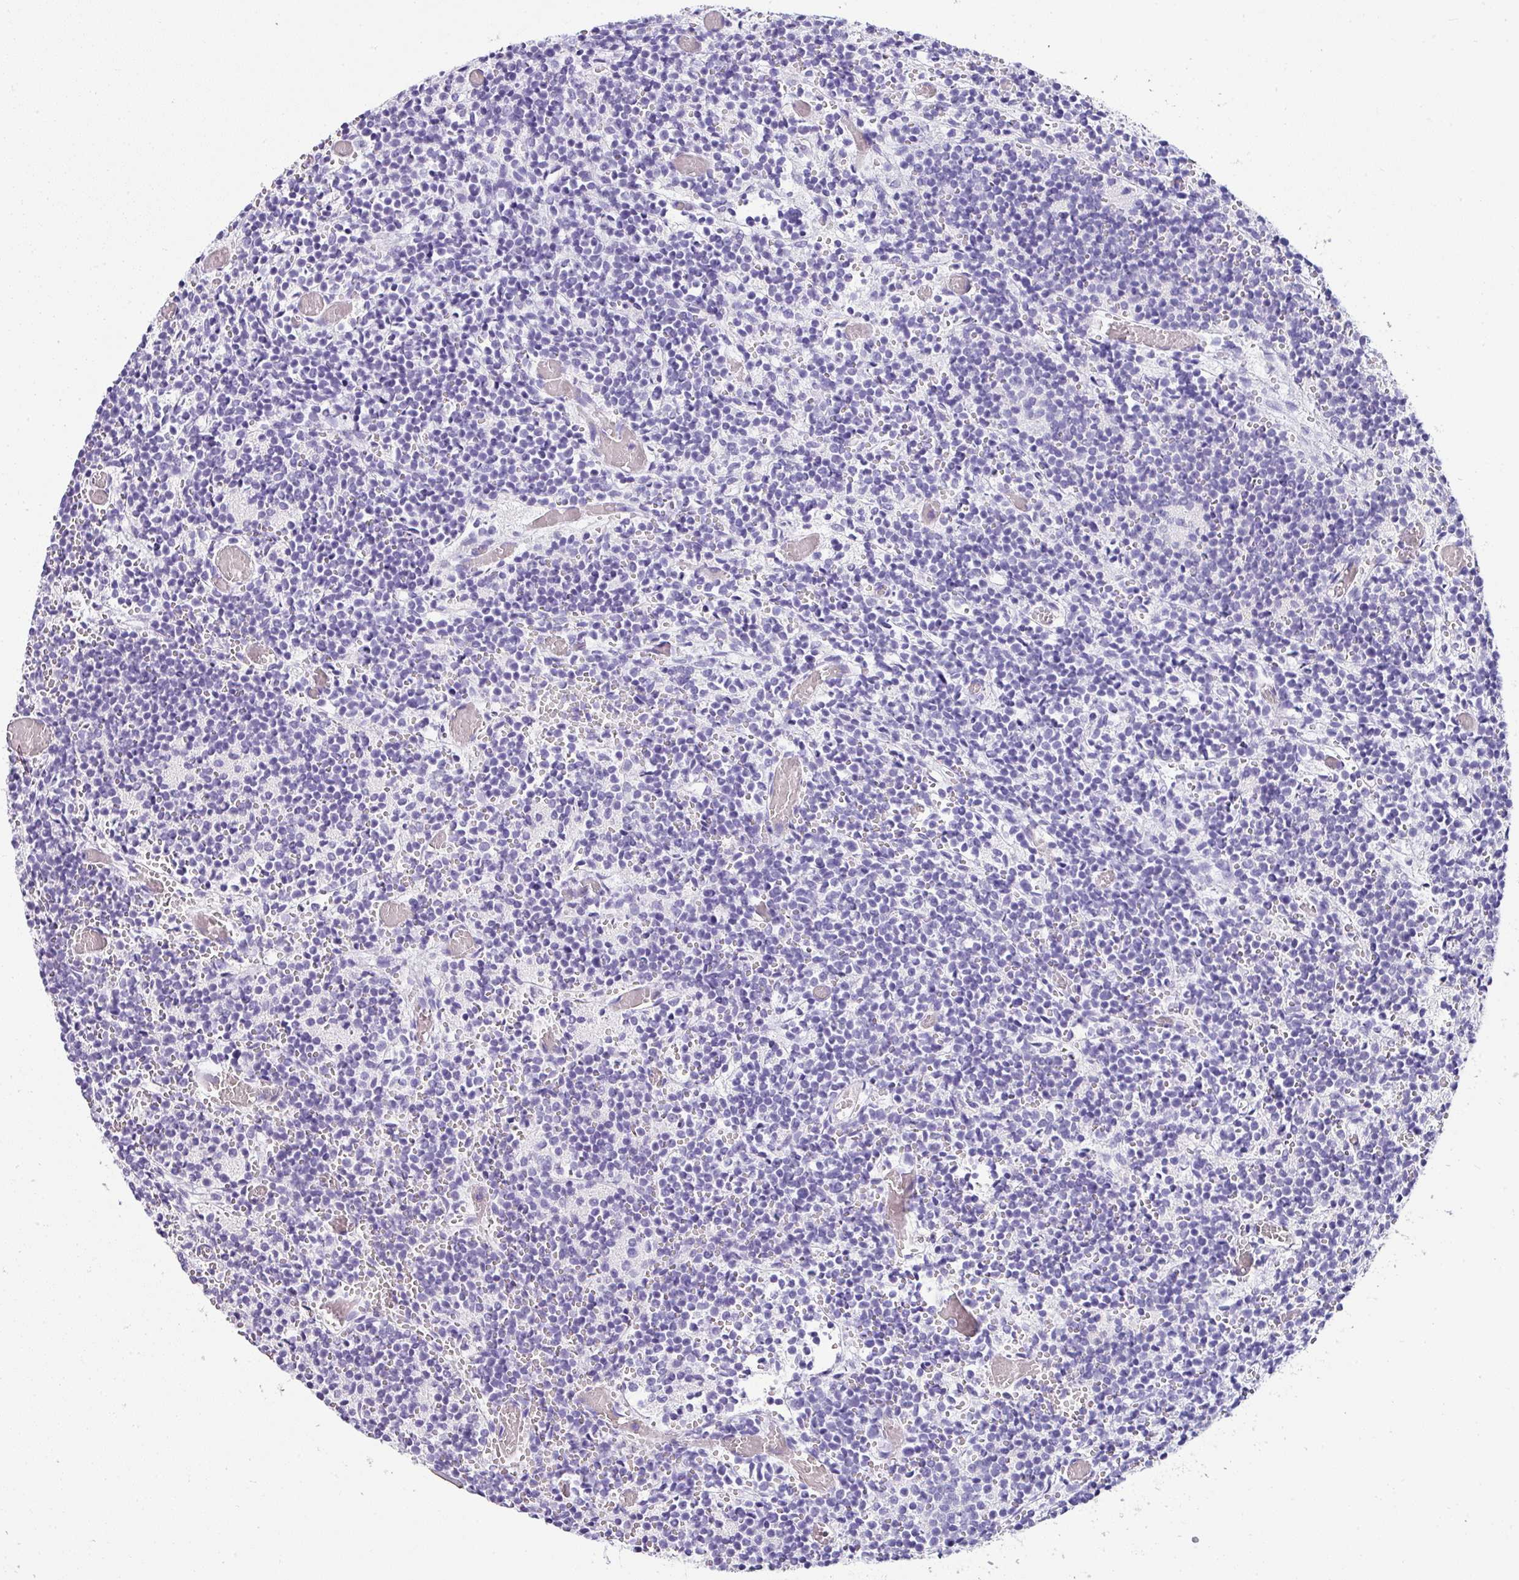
{"staining": {"intensity": "negative", "quantity": "none", "location": "none"}, "tissue": "glioma", "cell_type": "Tumor cells", "image_type": "cancer", "snomed": [{"axis": "morphology", "description": "Glioma, malignant, Low grade"}, {"axis": "topography", "description": "Brain"}], "caption": "Immunohistochemical staining of human glioma shows no significant expression in tumor cells.", "gene": "NAPSA", "patient": {"sex": "female", "age": 1}}